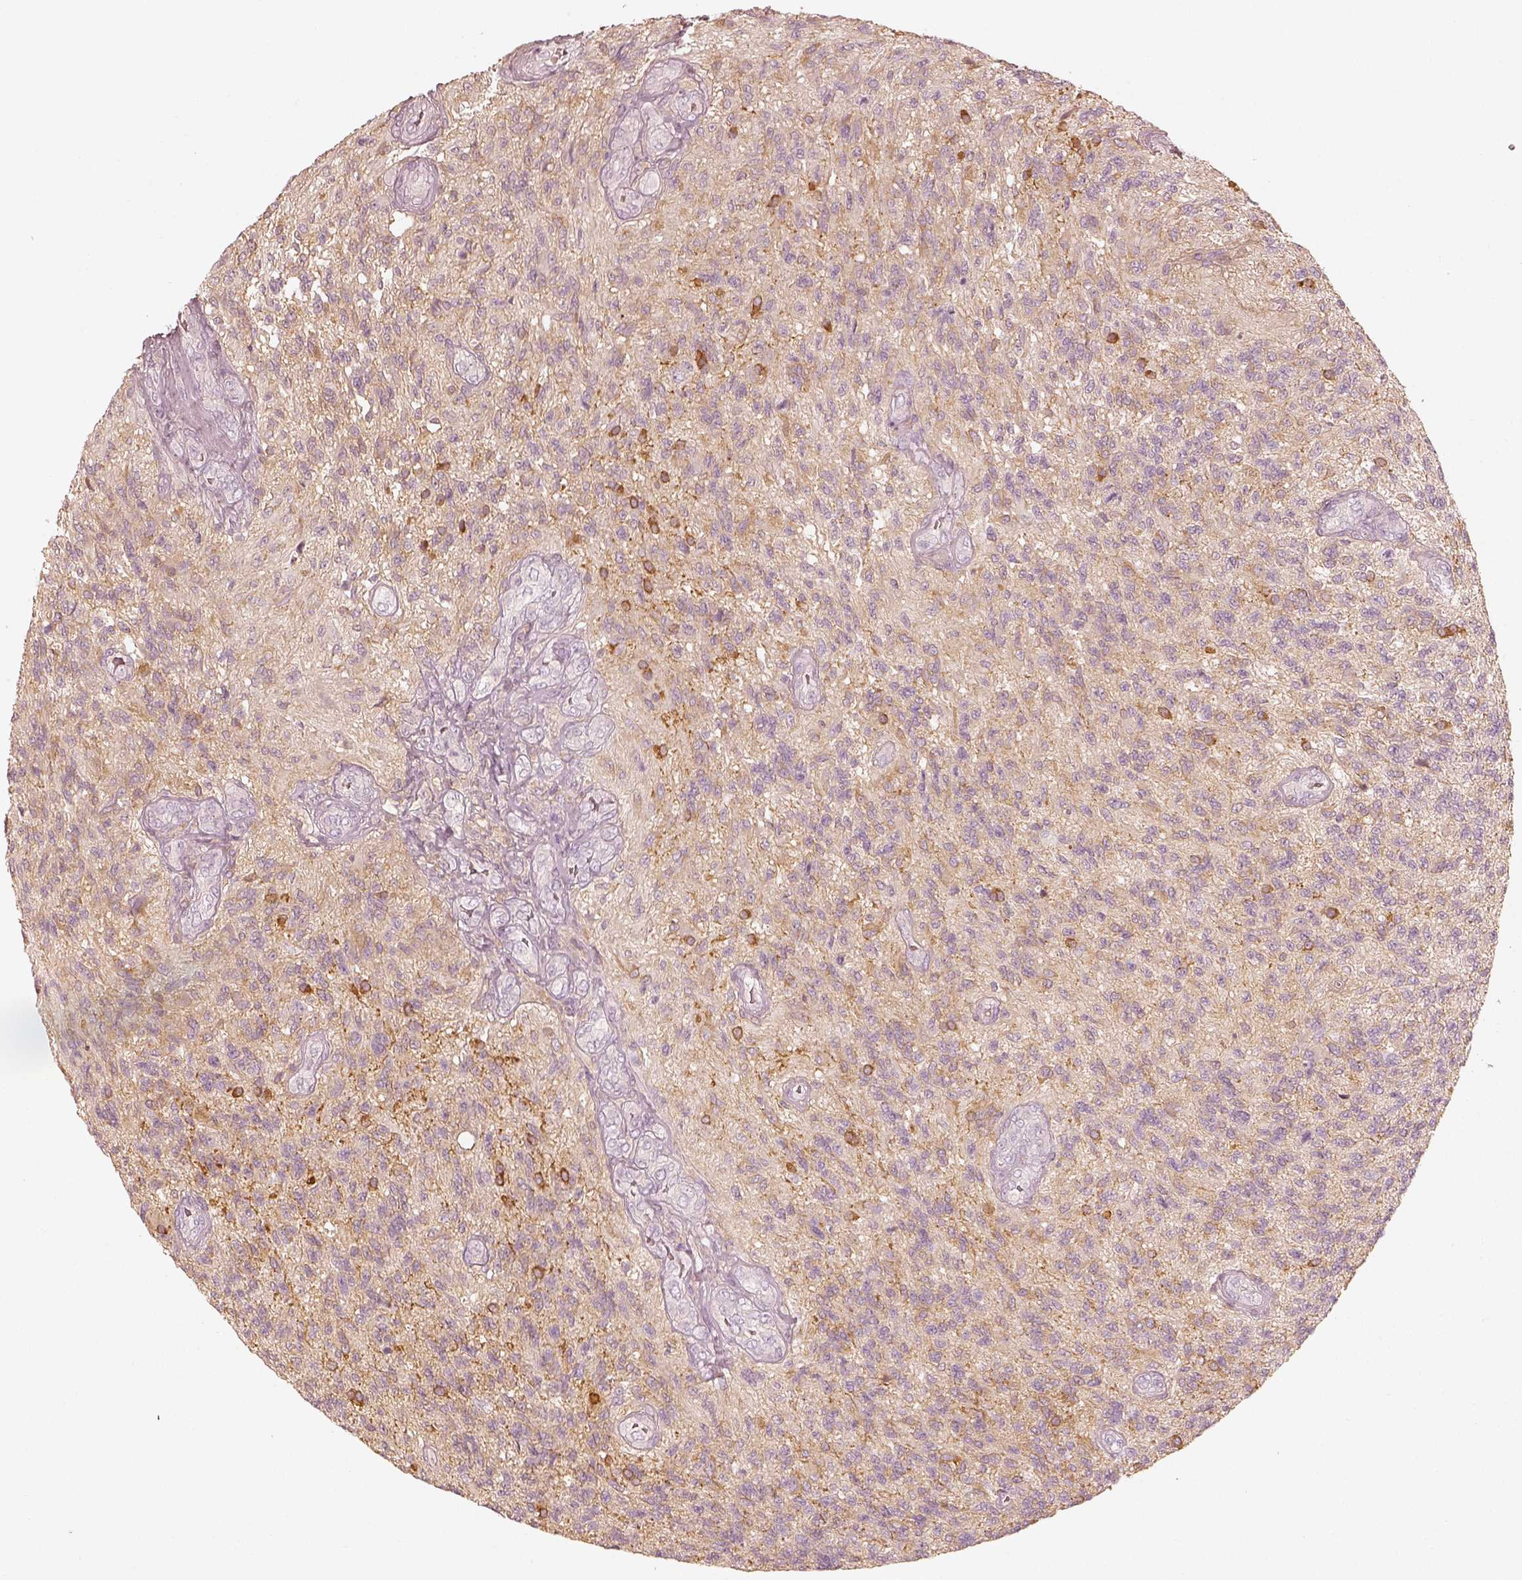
{"staining": {"intensity": "negative", "quantity": "none", "location": "none"}, "tissue": "glioma", "cell_type": "Tumor cells", "image_type": "cancer", "snomed": [{"axis": "morphology", "description": "Glioma, malignant, High grade"}, {"axis": "topography", "description": "Brain"}], "caption": "Glioma was stained to show a protein in brown. There is no significant expression in tumor cells.", "gene": "FMNL2", "patient": {"sex": "male", "age": 56}}